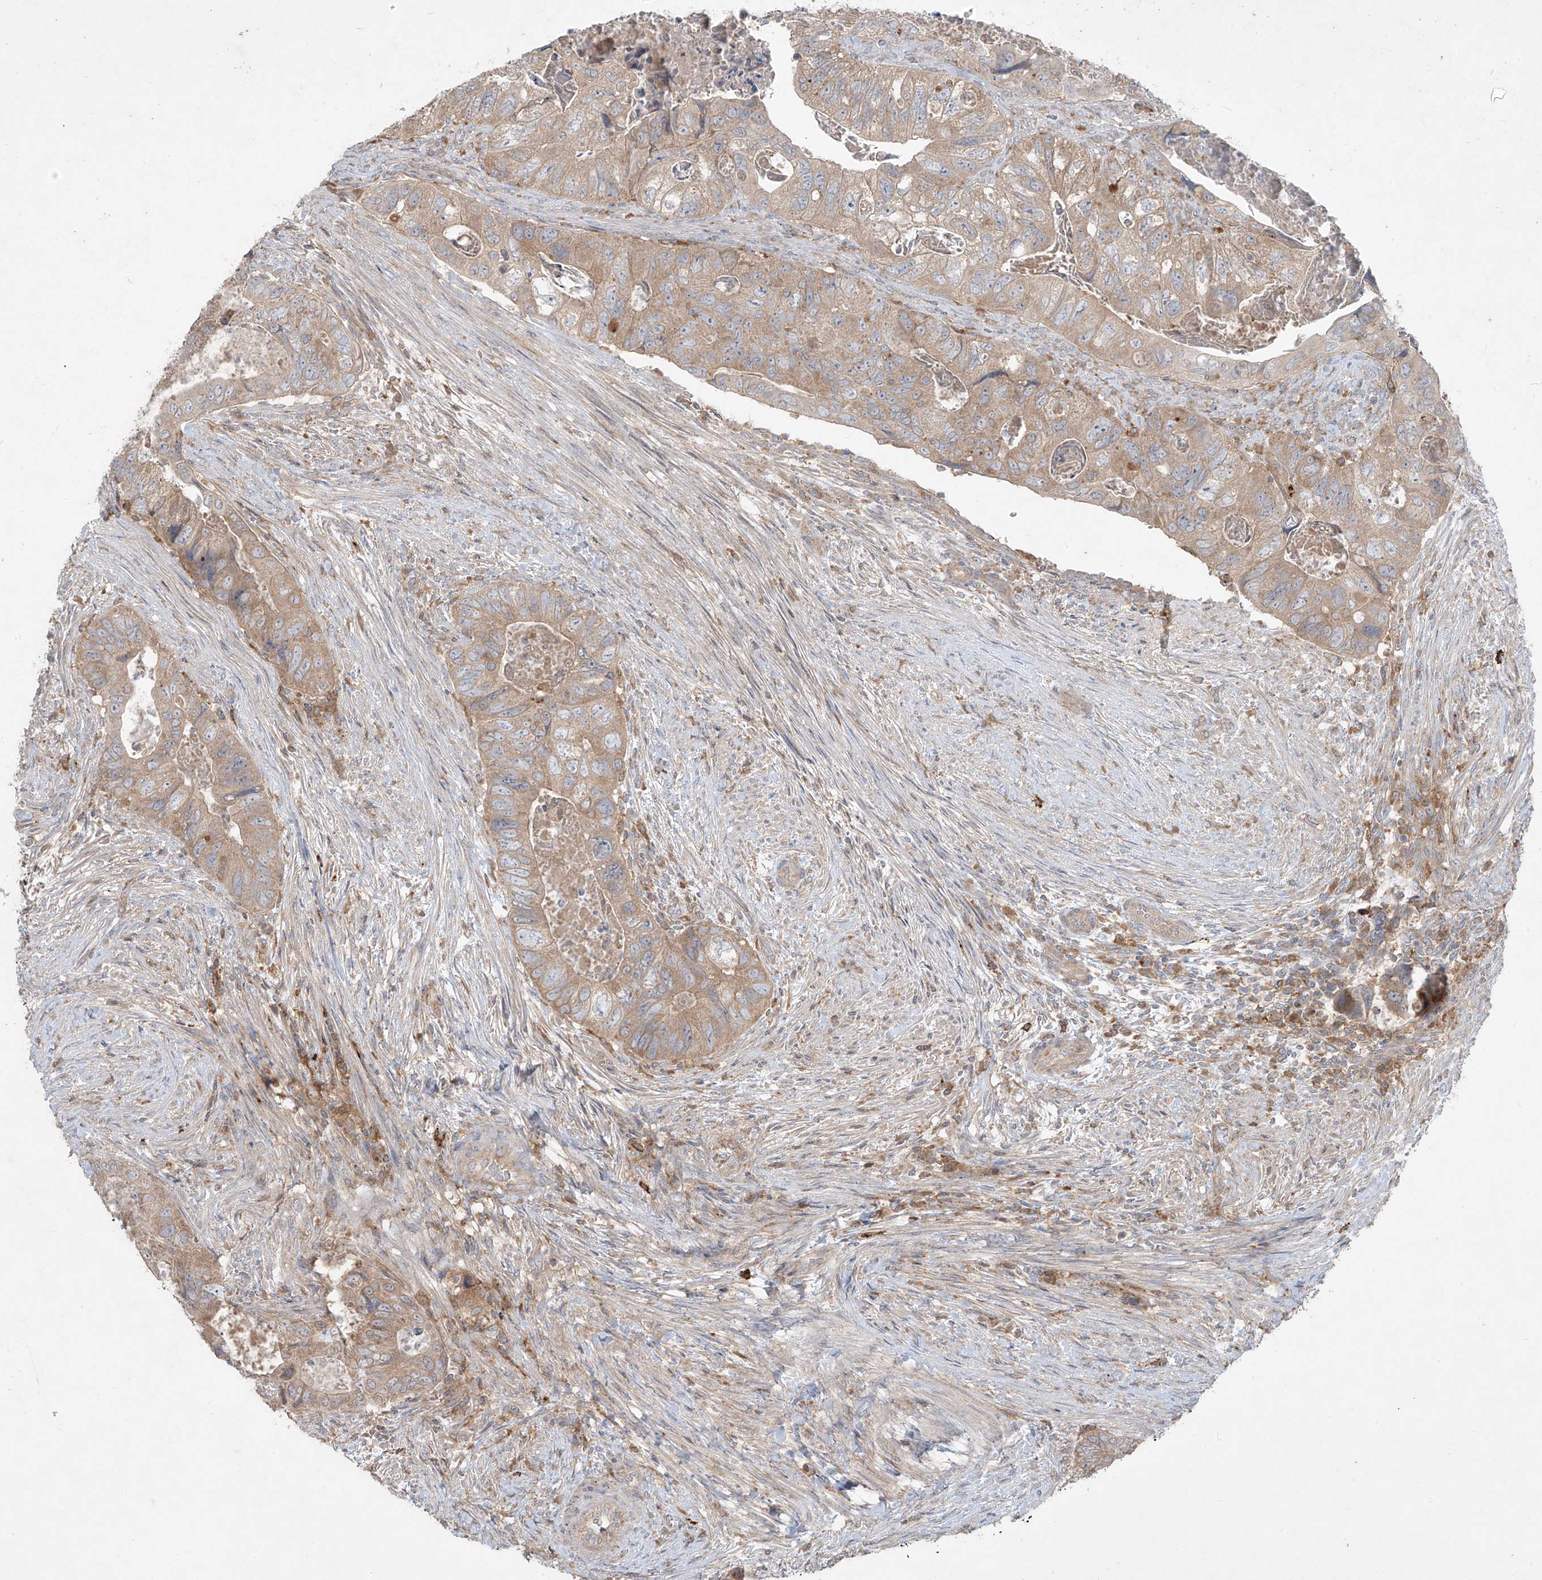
{"staining": {"intensity": "moderate", "quantity": ">75%", "location": "cytoplasmic/membranous"}, "tissue": "colorectal cancer", "cell_type": "Tumor cells", "image_type": "cancer", "snomed": [{"axis": "morphology", "description": "Adenocarcinoma, NOS"}, {"axis": "topography", "description": "Rectum"}], "caption": "DAB immunohistochemical staining of adenocarcinoma (colorectal) displays moderate cytoplasmic/membranous protein positivity in about >75% of tumor cells. Immunohistochemistry stains the protein in brown and the nuclei are stained blue.", "gene": "LDAH", "patient": {"sex": "male", "age": 63}}